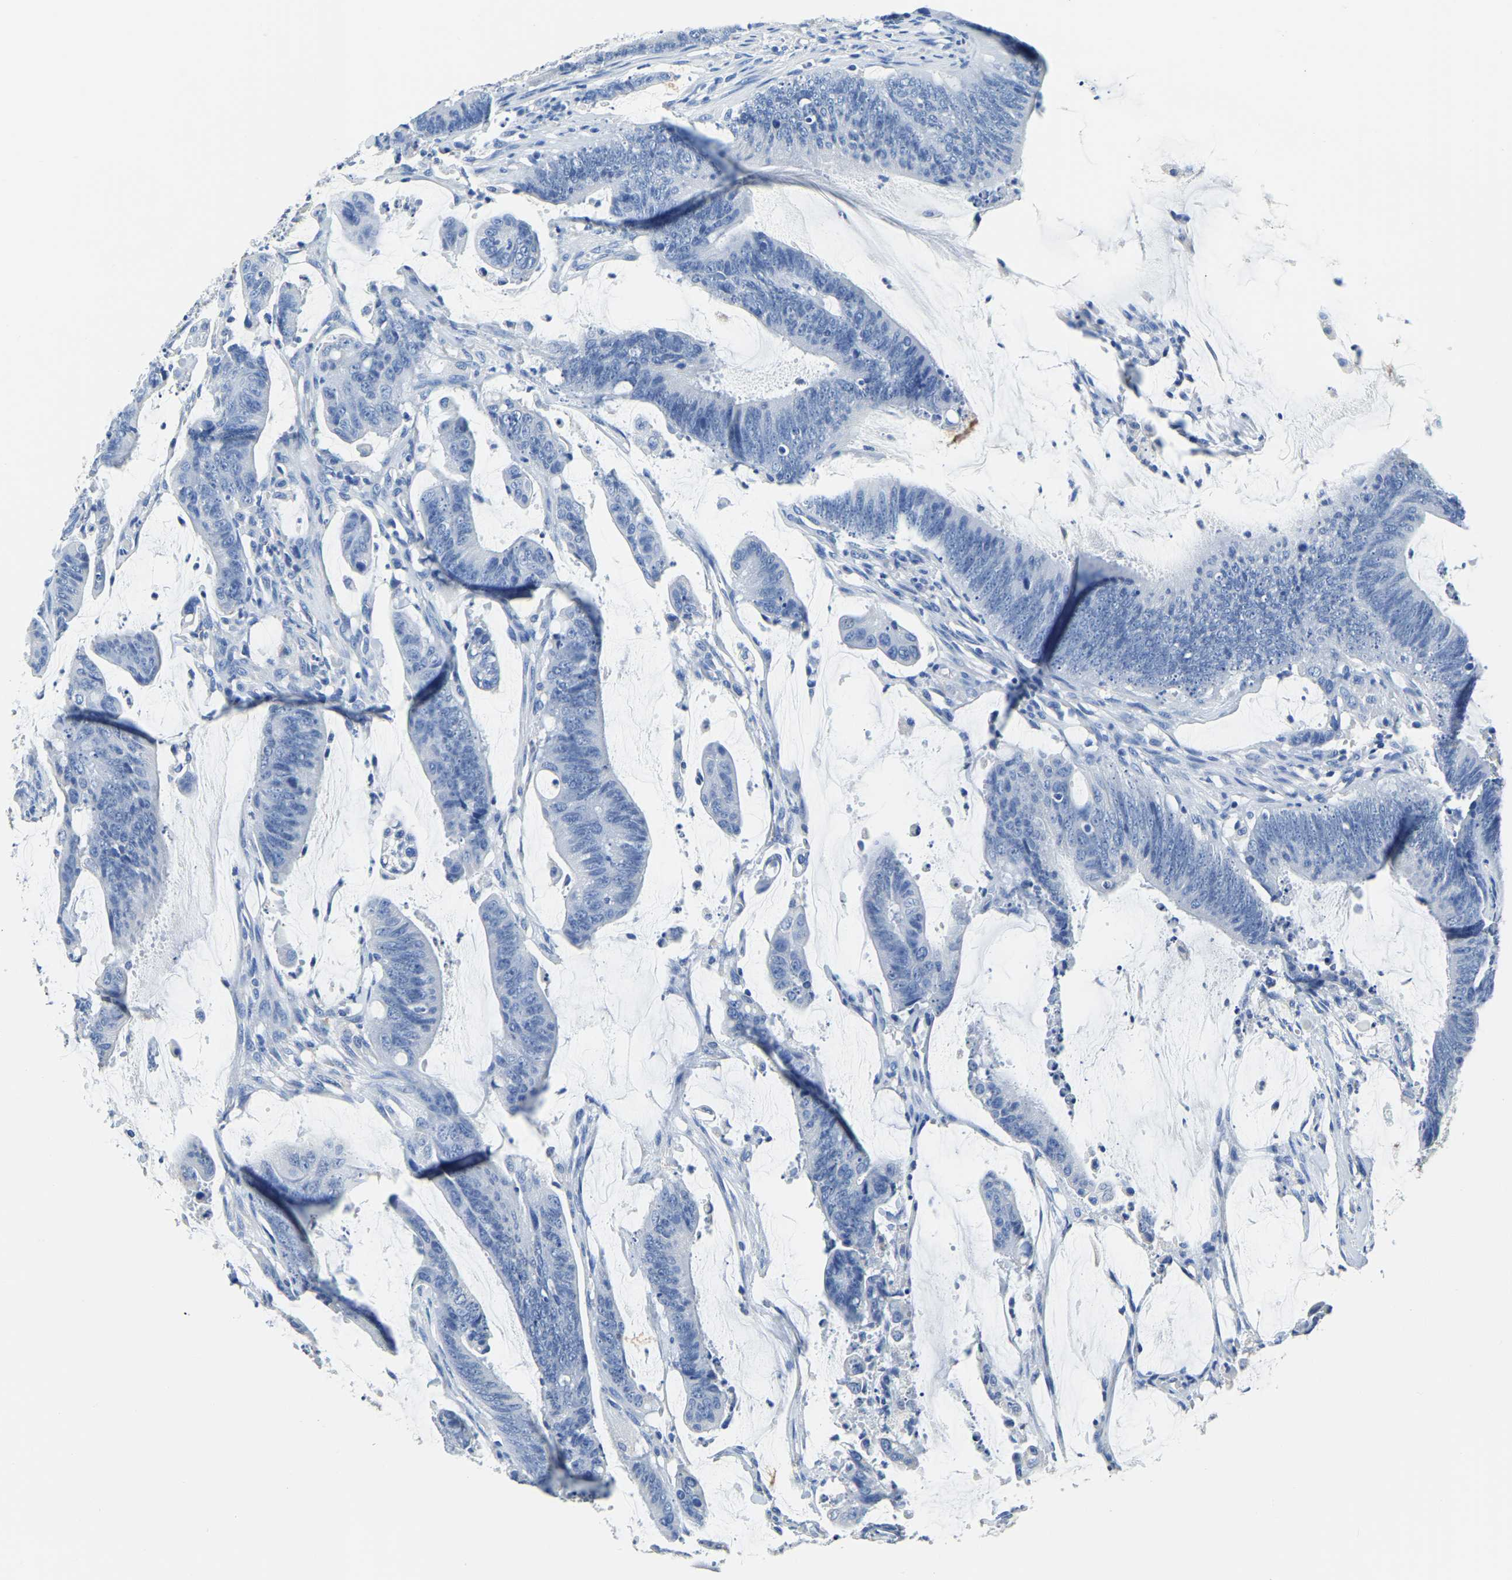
{"staining": {"intensity": "negative", "quantity": "none", "location": "none"}, "tissue": "colorectal cancer", "cell_type": "Tumor cells", "image_type": "cancer", "snomed": [{"axis": "morphology", "description": "Adenocarcinoma, NOS"}, {"axis": "topography", "description": "Rectum"}], "caption": "Immunohistochemistry (IHC) histopathology image of neoplastic tissue: colorectal adenocarcinoma stained with DAB displays no significant protein expression in tumor cells.", "gene": "ZDHHC13", "patient": {"sex": "female", "age": 66}}